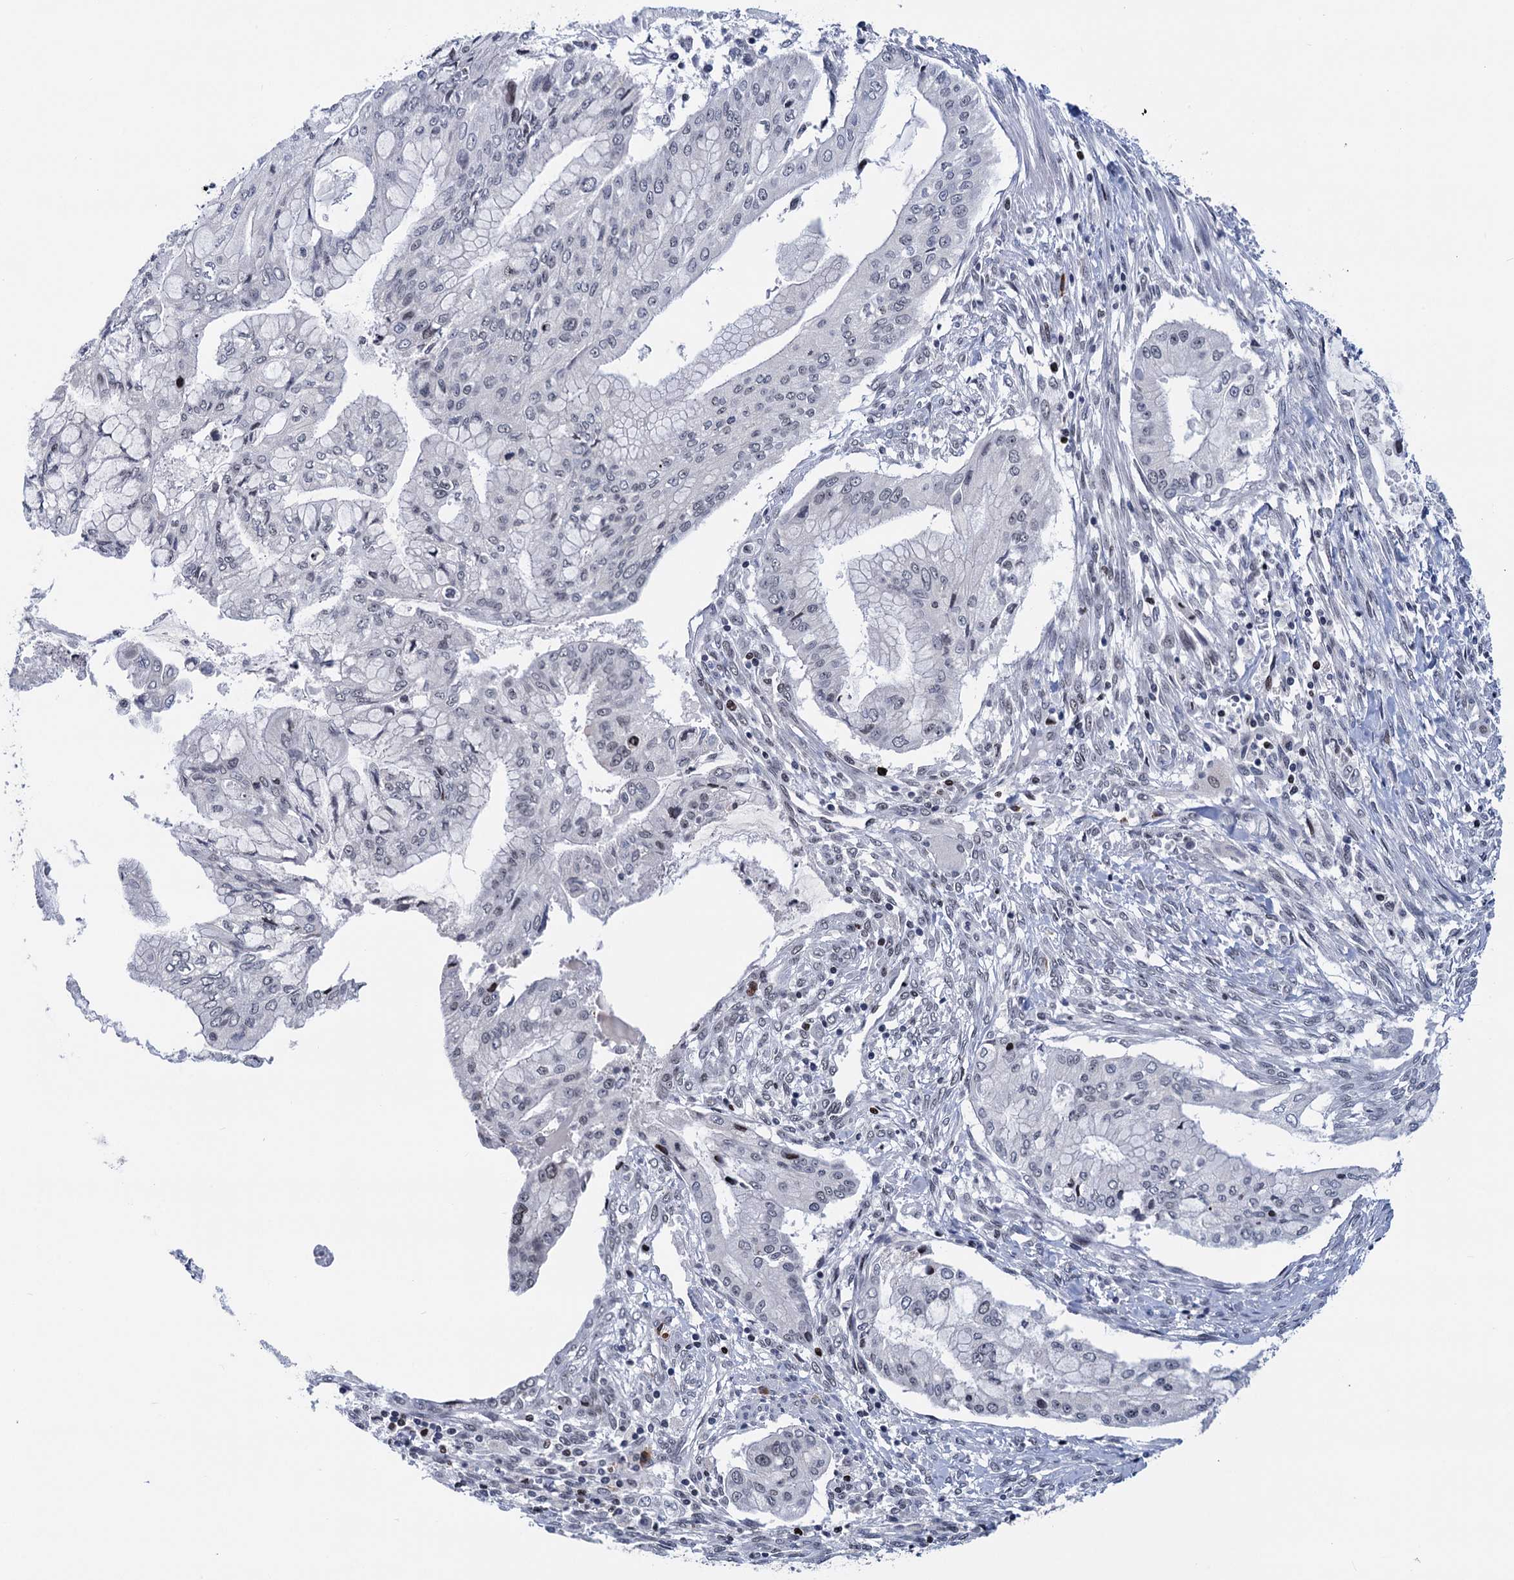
{"staining": {"intensity": "negative", "quantity": "none", "location": "none"}, "tissue": "pancreatic cancer", "cell_type": "Tumor cells", "image_type": "cancer", "snomed": [{"axis": "morphology", "description": "Adenocarcinoma, NOS"}, {"axis": "topography", "description": "Pancreas"}], "caption": "IHC of human pancreatic cancer (adenocarcinoma) displays no expression in tumor cells.", "gene": "ZCCHC10", "patient": {"sex": "male", "age": 46}}